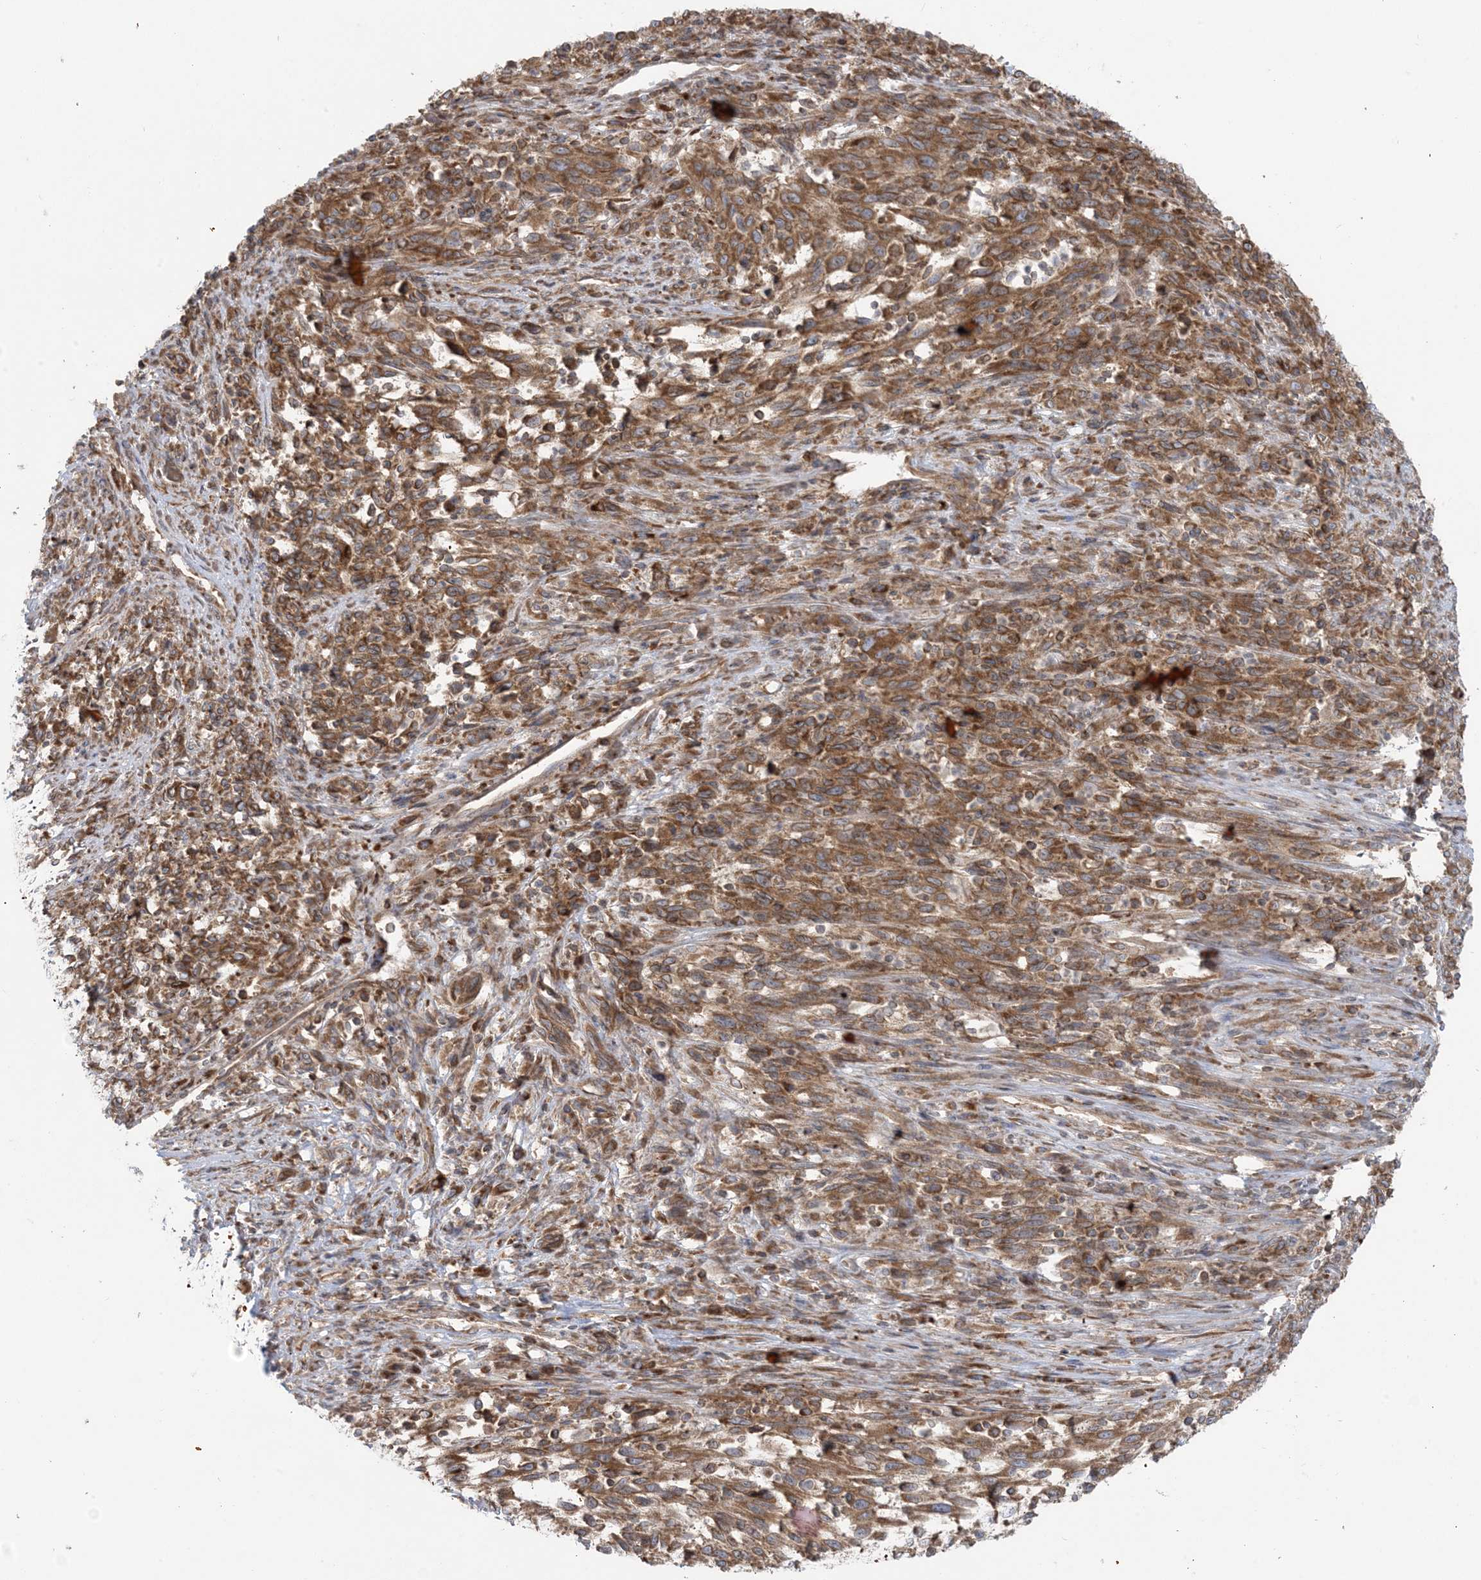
{"staining": {"intensity": "moderate", "quantity": ">75%", "location": "cytoplasmic/membranous"}, "tissue": "melanoma", "cell_type": "Tumor cells", "image_type": "cancer", "snomed": [{"axis": "morphology", "description": "Malignant melanoma, Metastatic site"}, {"axis": "topography", "description": "Lymph node"}], "caption": "Tumor cells display medium levels of moderate cytoplasmic/membranous staining in approximately >75% of cells in malignant melanoma (metastatic site).", "gene": "UBXN4", "patient": {"sex": "male", "age": 61}}